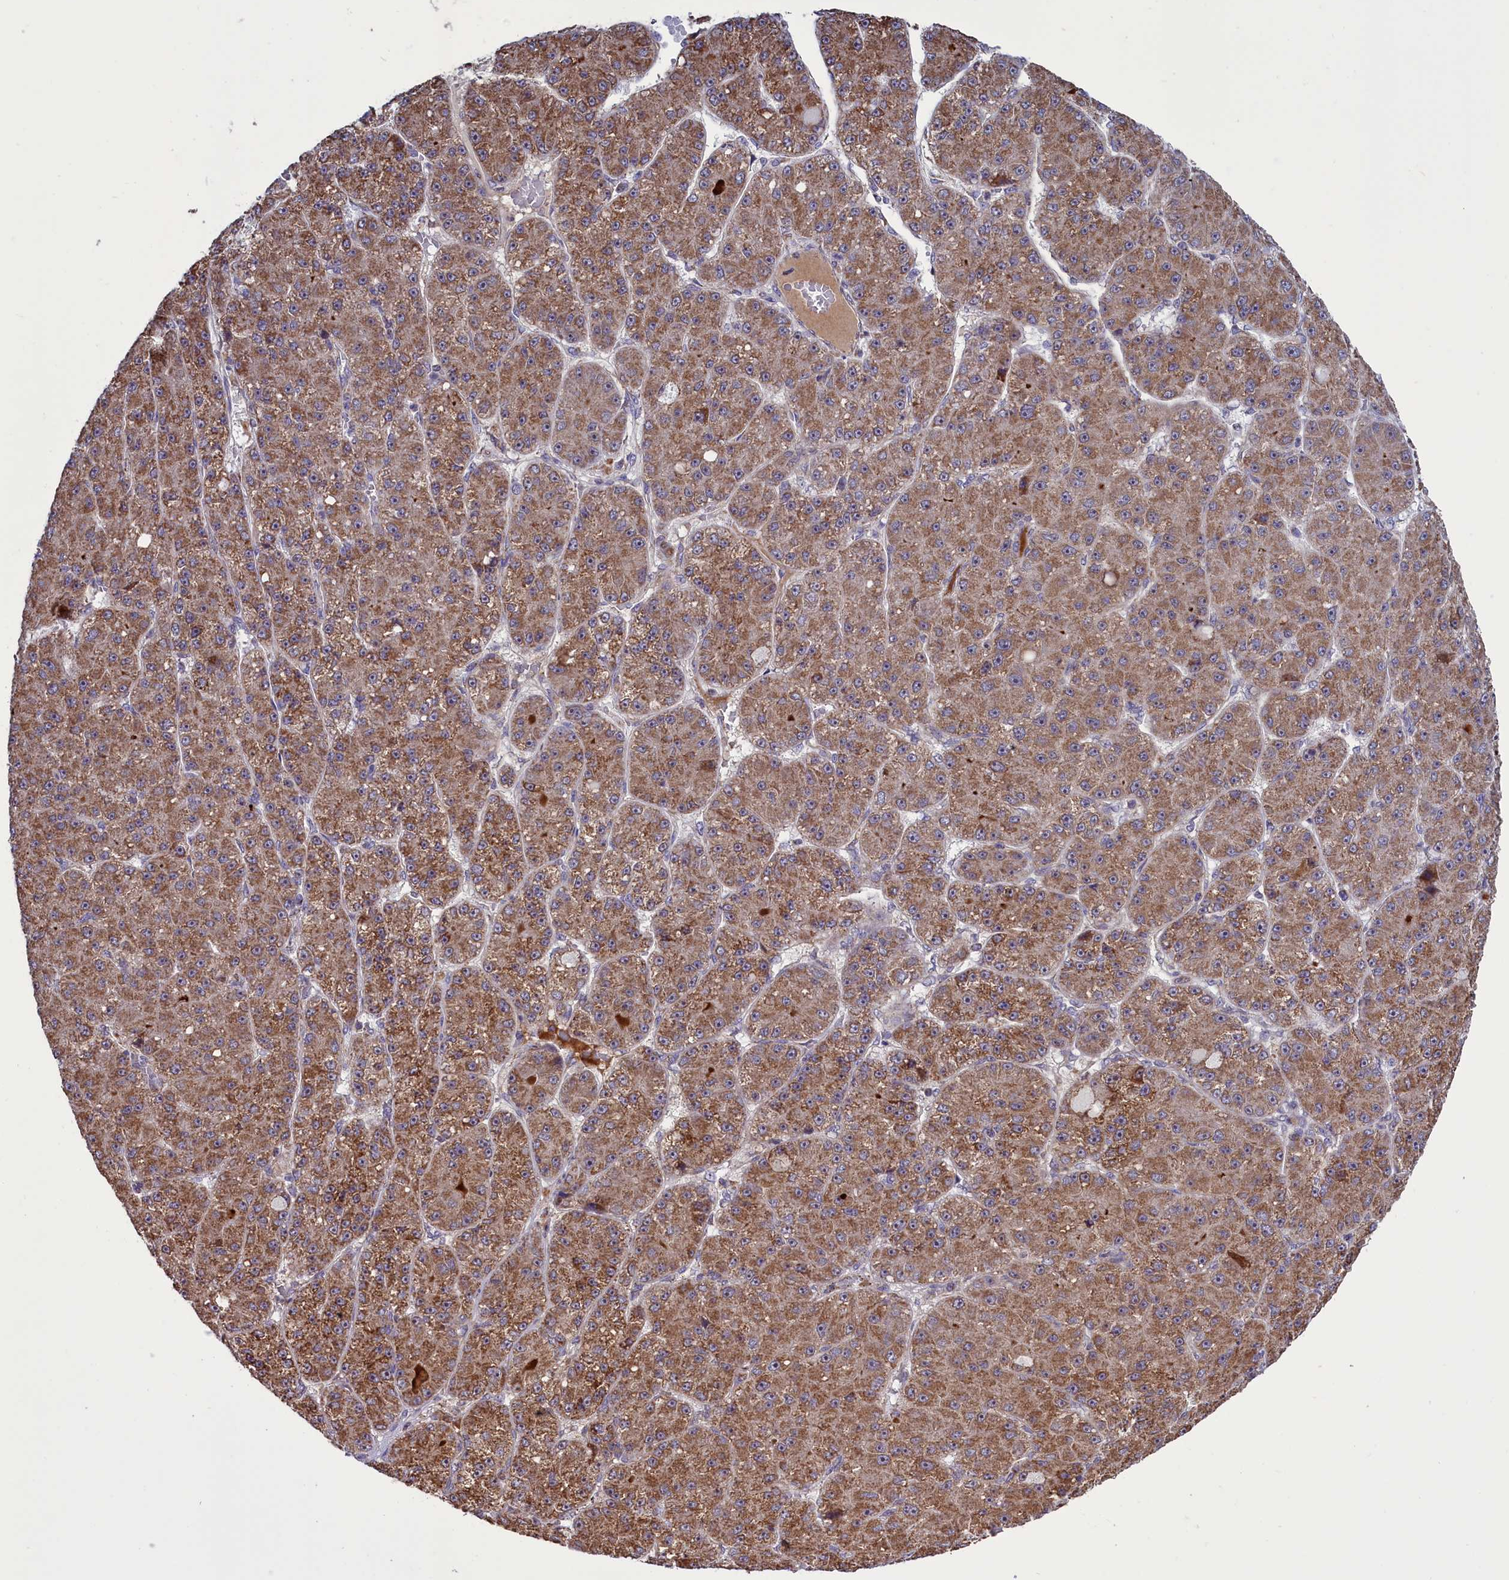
{"staining": {"intensity": "moderate", "quantity": ">75%", "location": "cytoplasmic/membranous"}, "tissue": "liver cancer", "cell_type": "Tumor cells", "image_type": "cancer", "snomed": [{"axis": "morphology", "description": "Carcinoma, Hepatocellular, NOS"}, {"axis": "topography", "description": "Liver"}], "caption": "Immunohistochemistry staining of hepatocellular carcinoma (liver), which reveals medium levels of moderate cytoplasmic/membranous expression in about >75% of tumor cells indicating moderate cytoplasmic/membranous protein positivity. The staining was performed using DAB (3,3'-diaminobenzidine) (brown) for protein detection and nuclei were counterstained in hematoxylin (blue).", "gene": "GLRX5", "patient": {"sex": "male", "age": 67}}